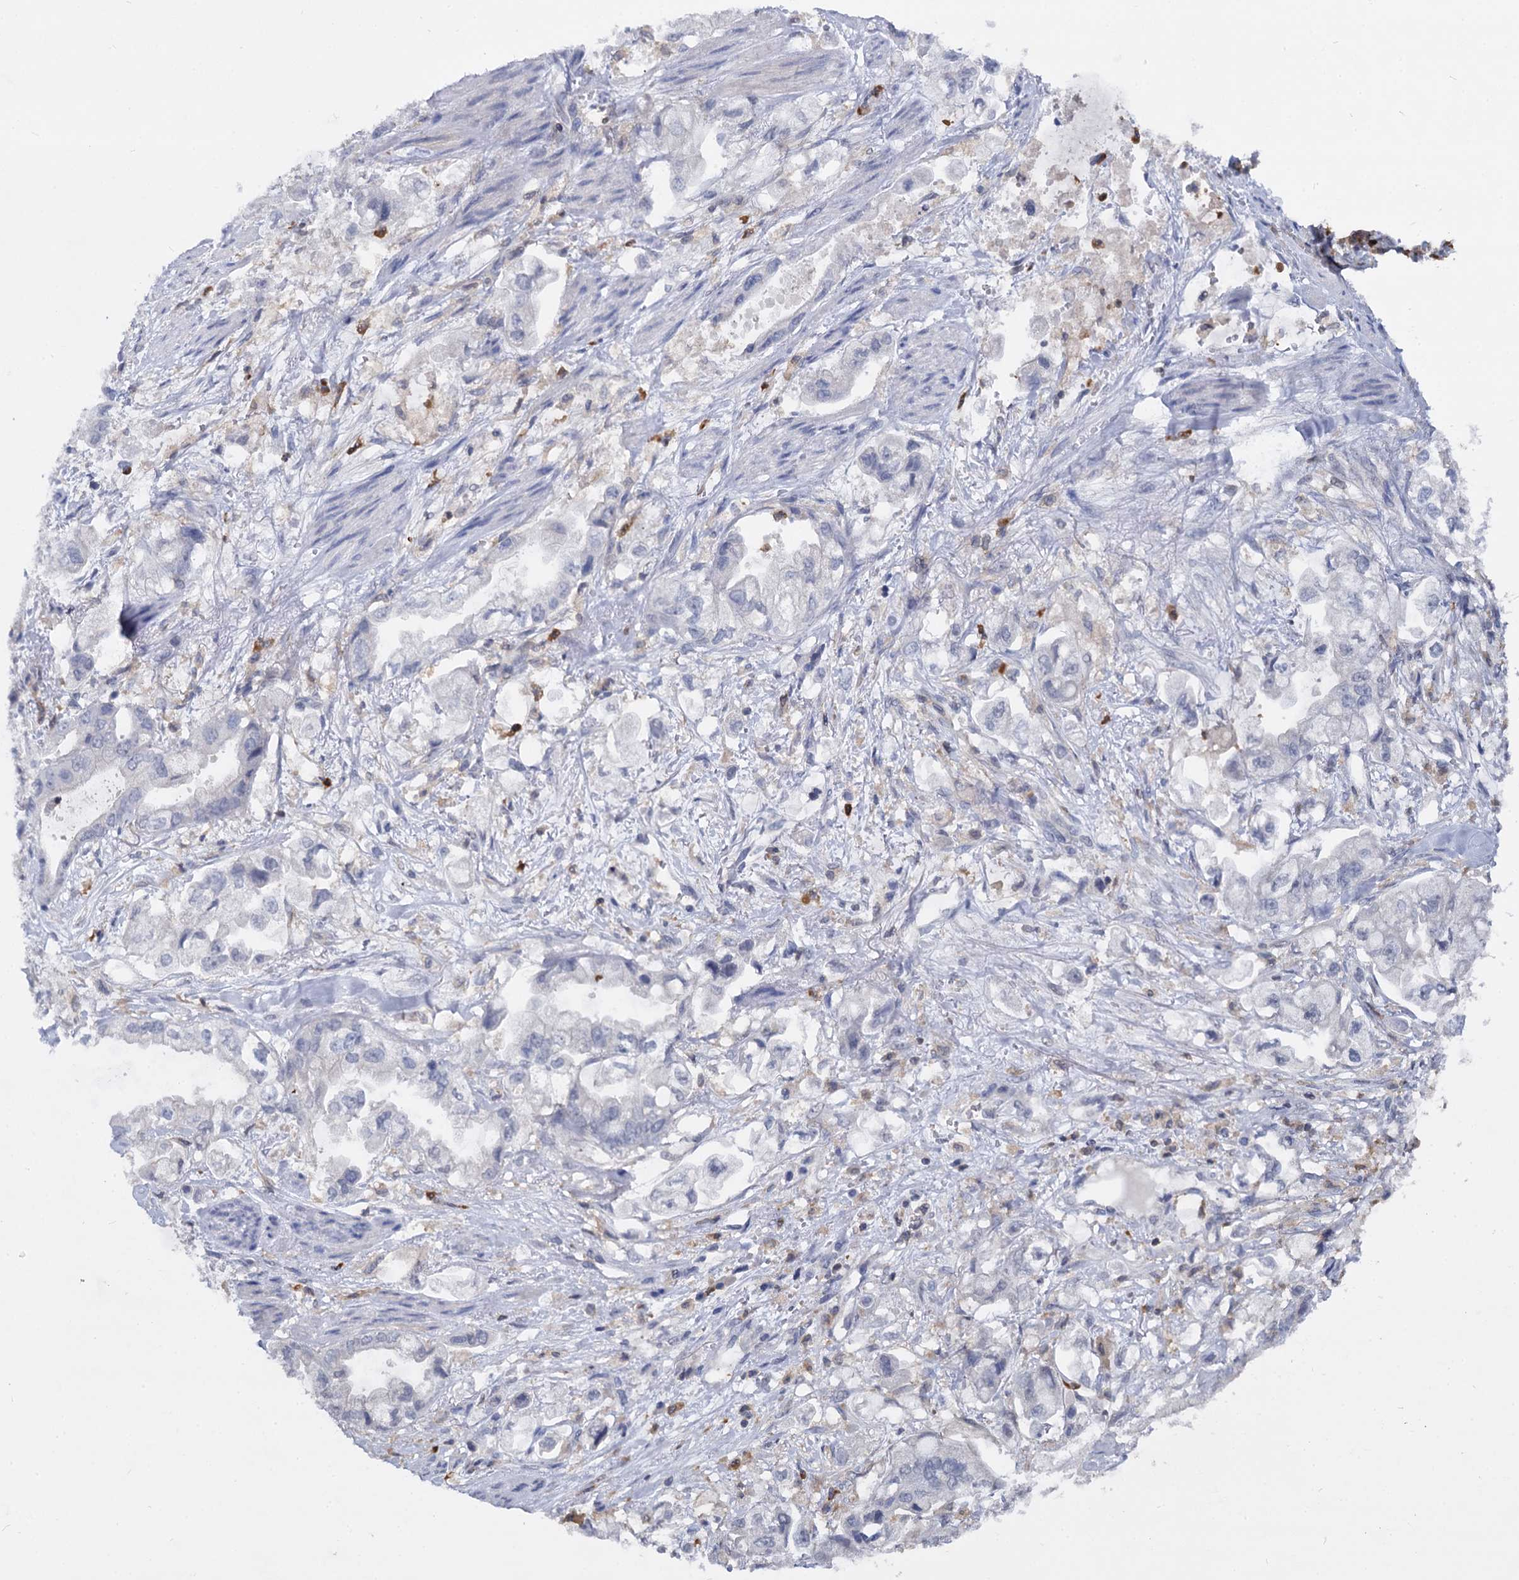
{"staining": {"intensity": "negative", "quantity": "none", "location": "none"}, "tissue": "stomach cancer", "cell_type": "Tumor cells", "image_type": "cancer", "snomed": [{"axis": "morphology", "description": "Adenocarcinoma, NOS"}, {"axis": "topography", "description": "Stomach"}], "caption": "Adenocarcinoma (stomach) stained for a protein using immunohistochemistry (IHC) displays no expression tumor cells.", "gene": "RHOG", "patient": {"sex": "male", "age": 62}}